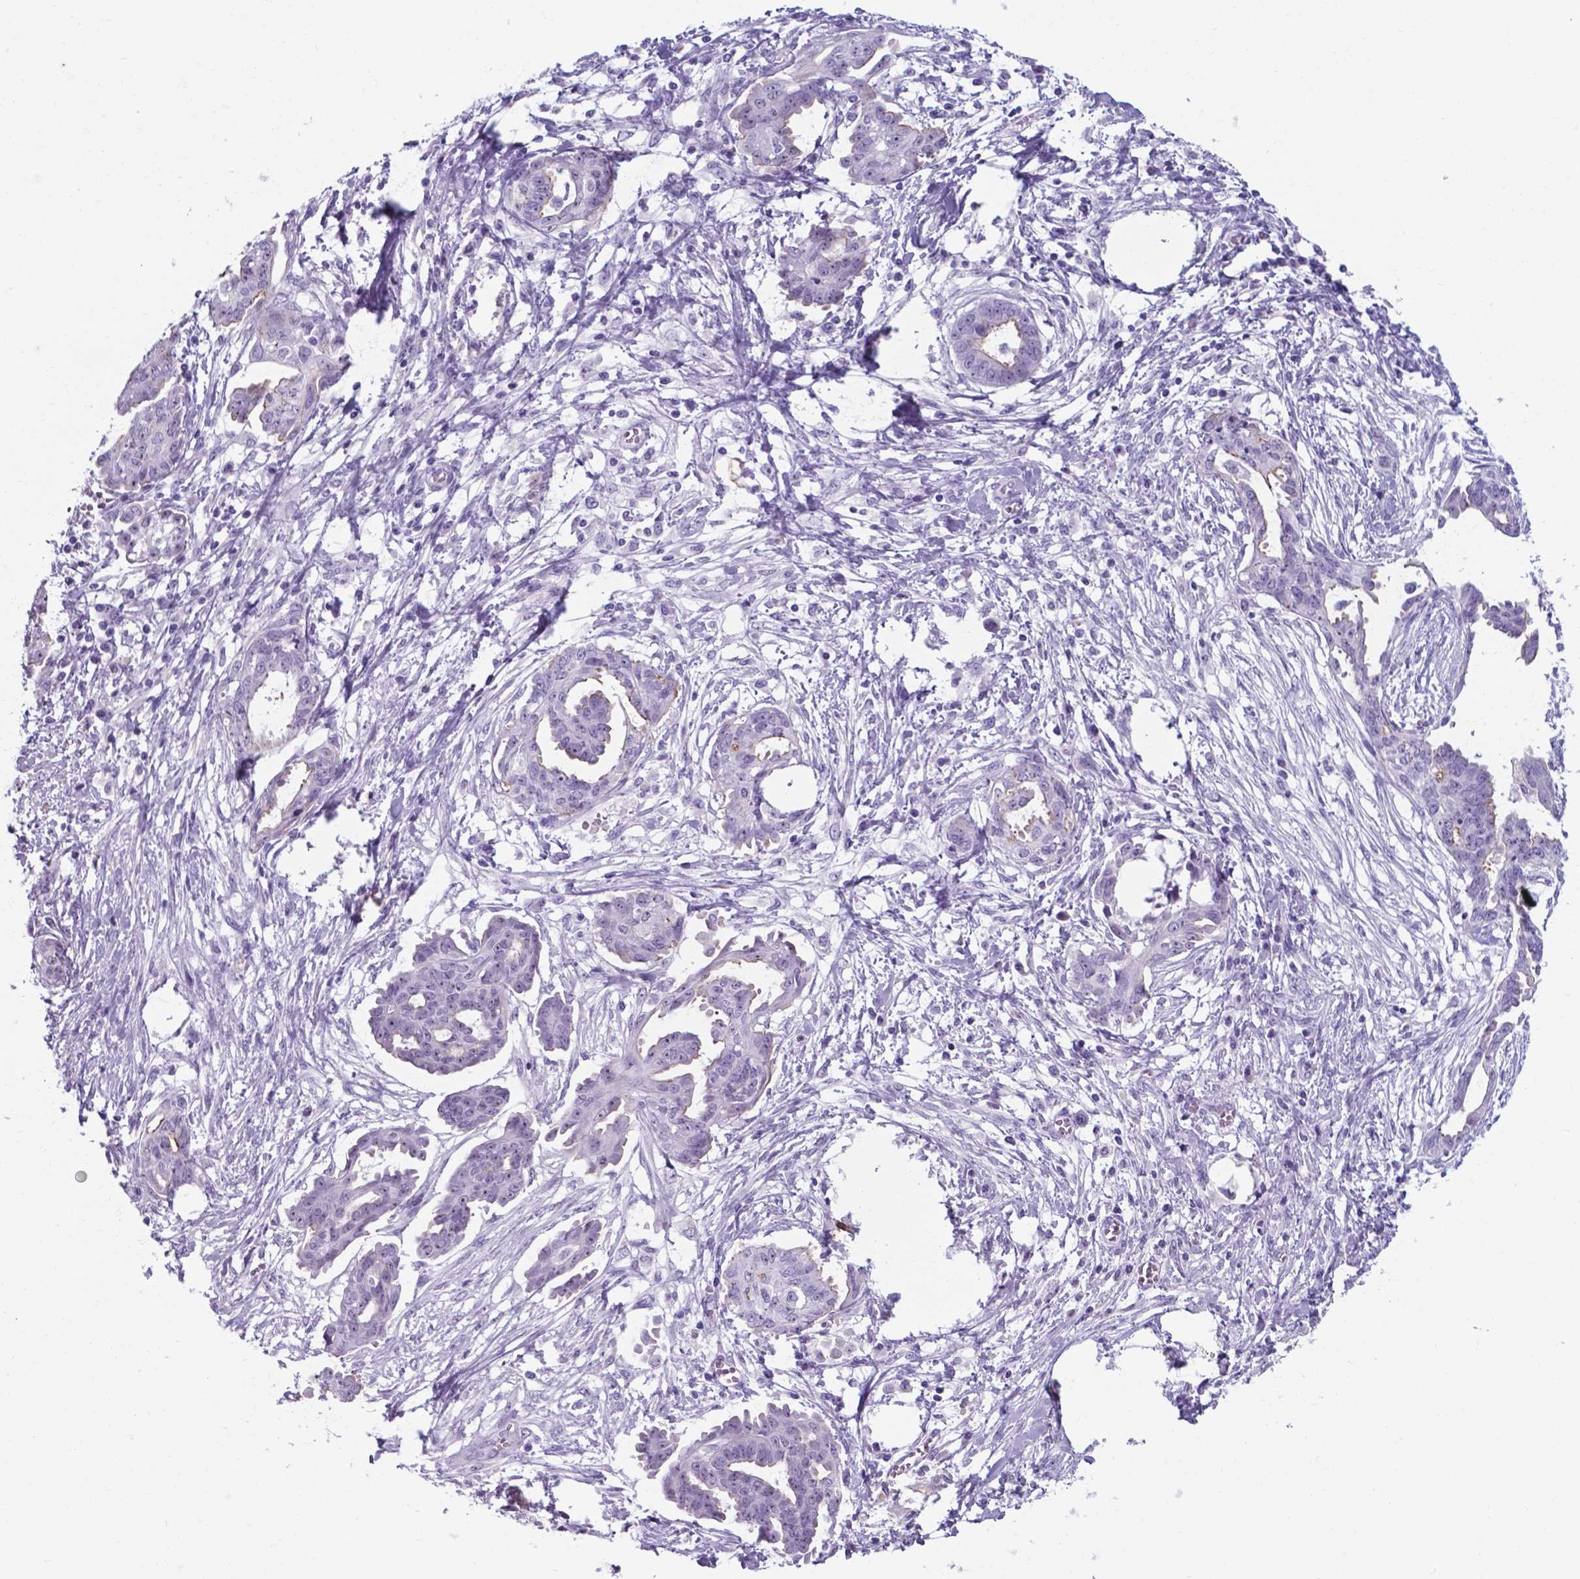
{"staining": {"intensity": "moderate", "quantity": "<25%", "location": "cytoplasmic/membranous"}, "tissue": "ovarian cancer", "cell_type": "Tumor cells", "image_type": "cancer", "snomed": [{"axis": "morphology", "description": "Cystadenocarcinoma, serous, NOS"}, {"axis": "topography", "description": "Ovary"}], "caption": "Brown immunohistochemical staining in ovarian cancer (serous cystadenocarcinoma) reveals moderate cytoplasmic/membranous staining in about <25% of tumor cells.", "gene": "AP5B1", "patient": {"sex": "female", "age": 71}}